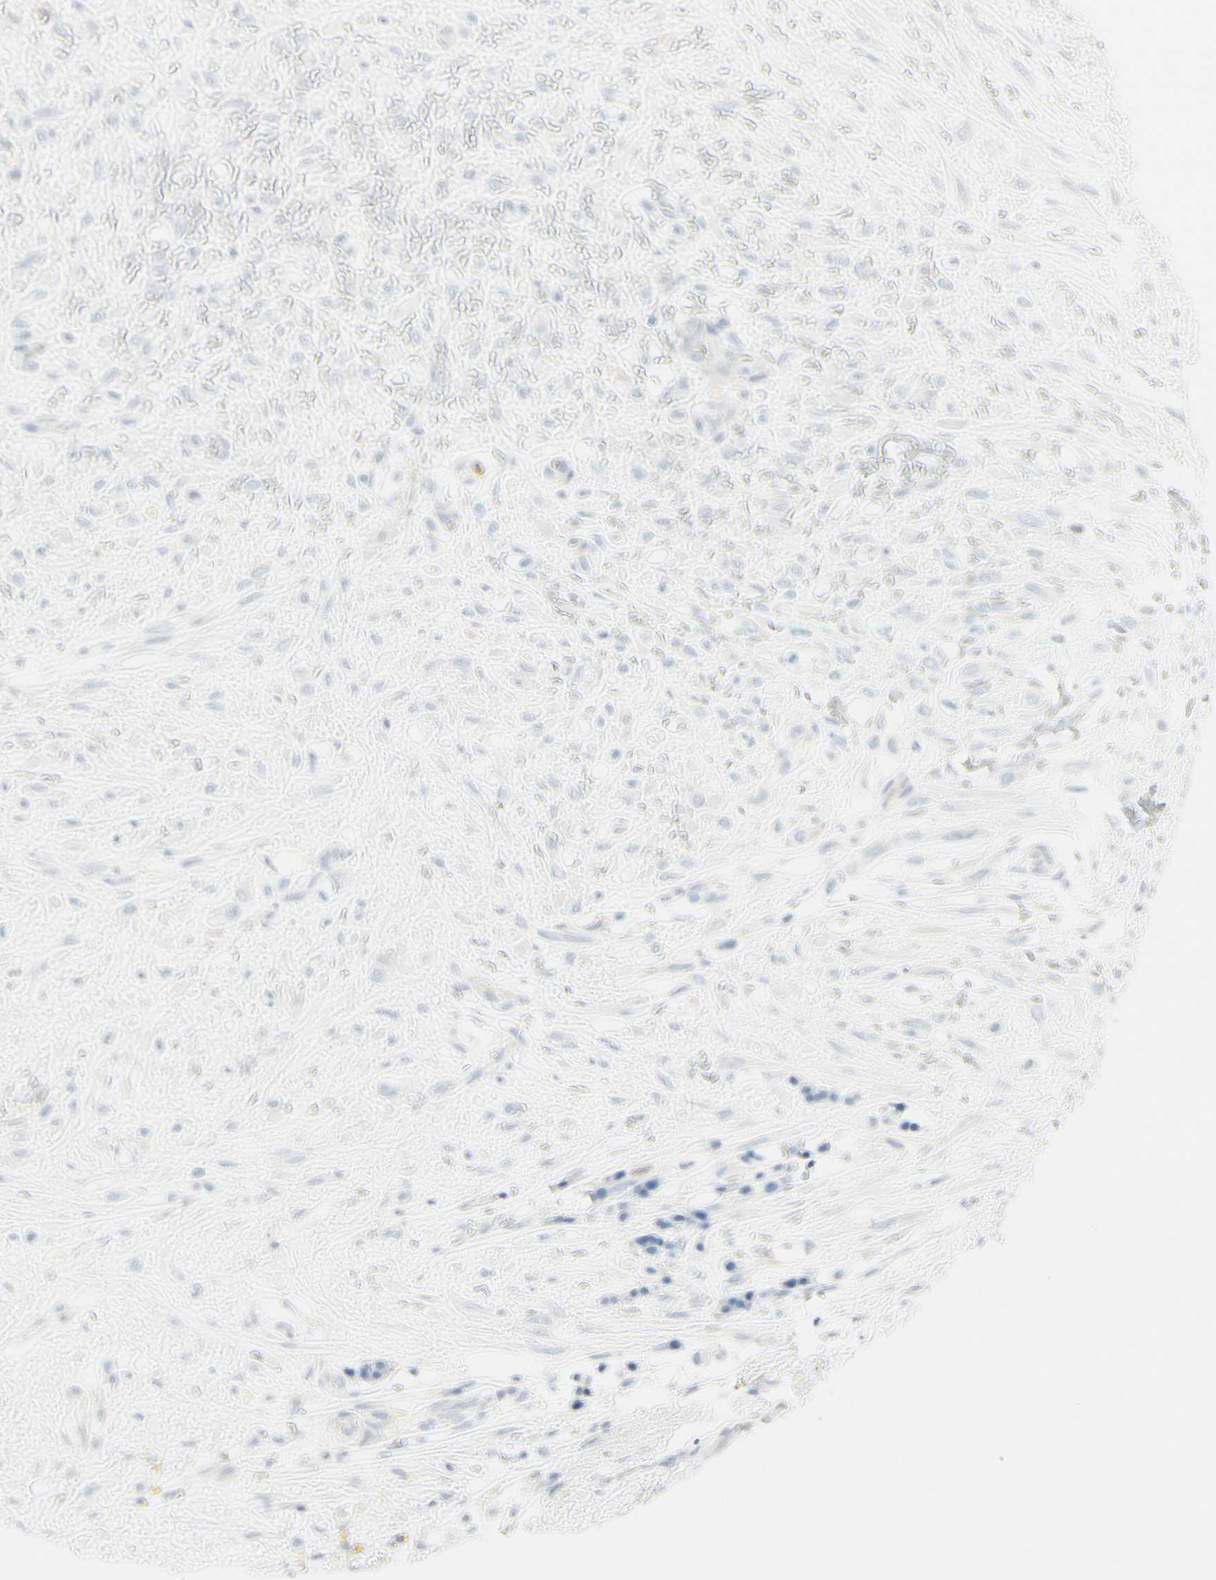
{"staining": {"intensity": "negative", "quantity": "none", "location": "none"}, "tissue": "breast cancer", "cell_type": "Tumor cells", "image_type": "cancer", "snomed": [{"axis": "morphology", "description": "Duct carcinoma"}, {"axis": "topography", "description": "Breast"}], "caption": "Histopathology image shows no protein positivity in tumor cells of breast cancer tissue. (Brightfield microscopy of DAB (3,3'-diaminobenzidine) immunohistochemistry (IHC) at high magnification).", "gene": "CDHR5", "patient": {"sex": "female", "age": 40}}